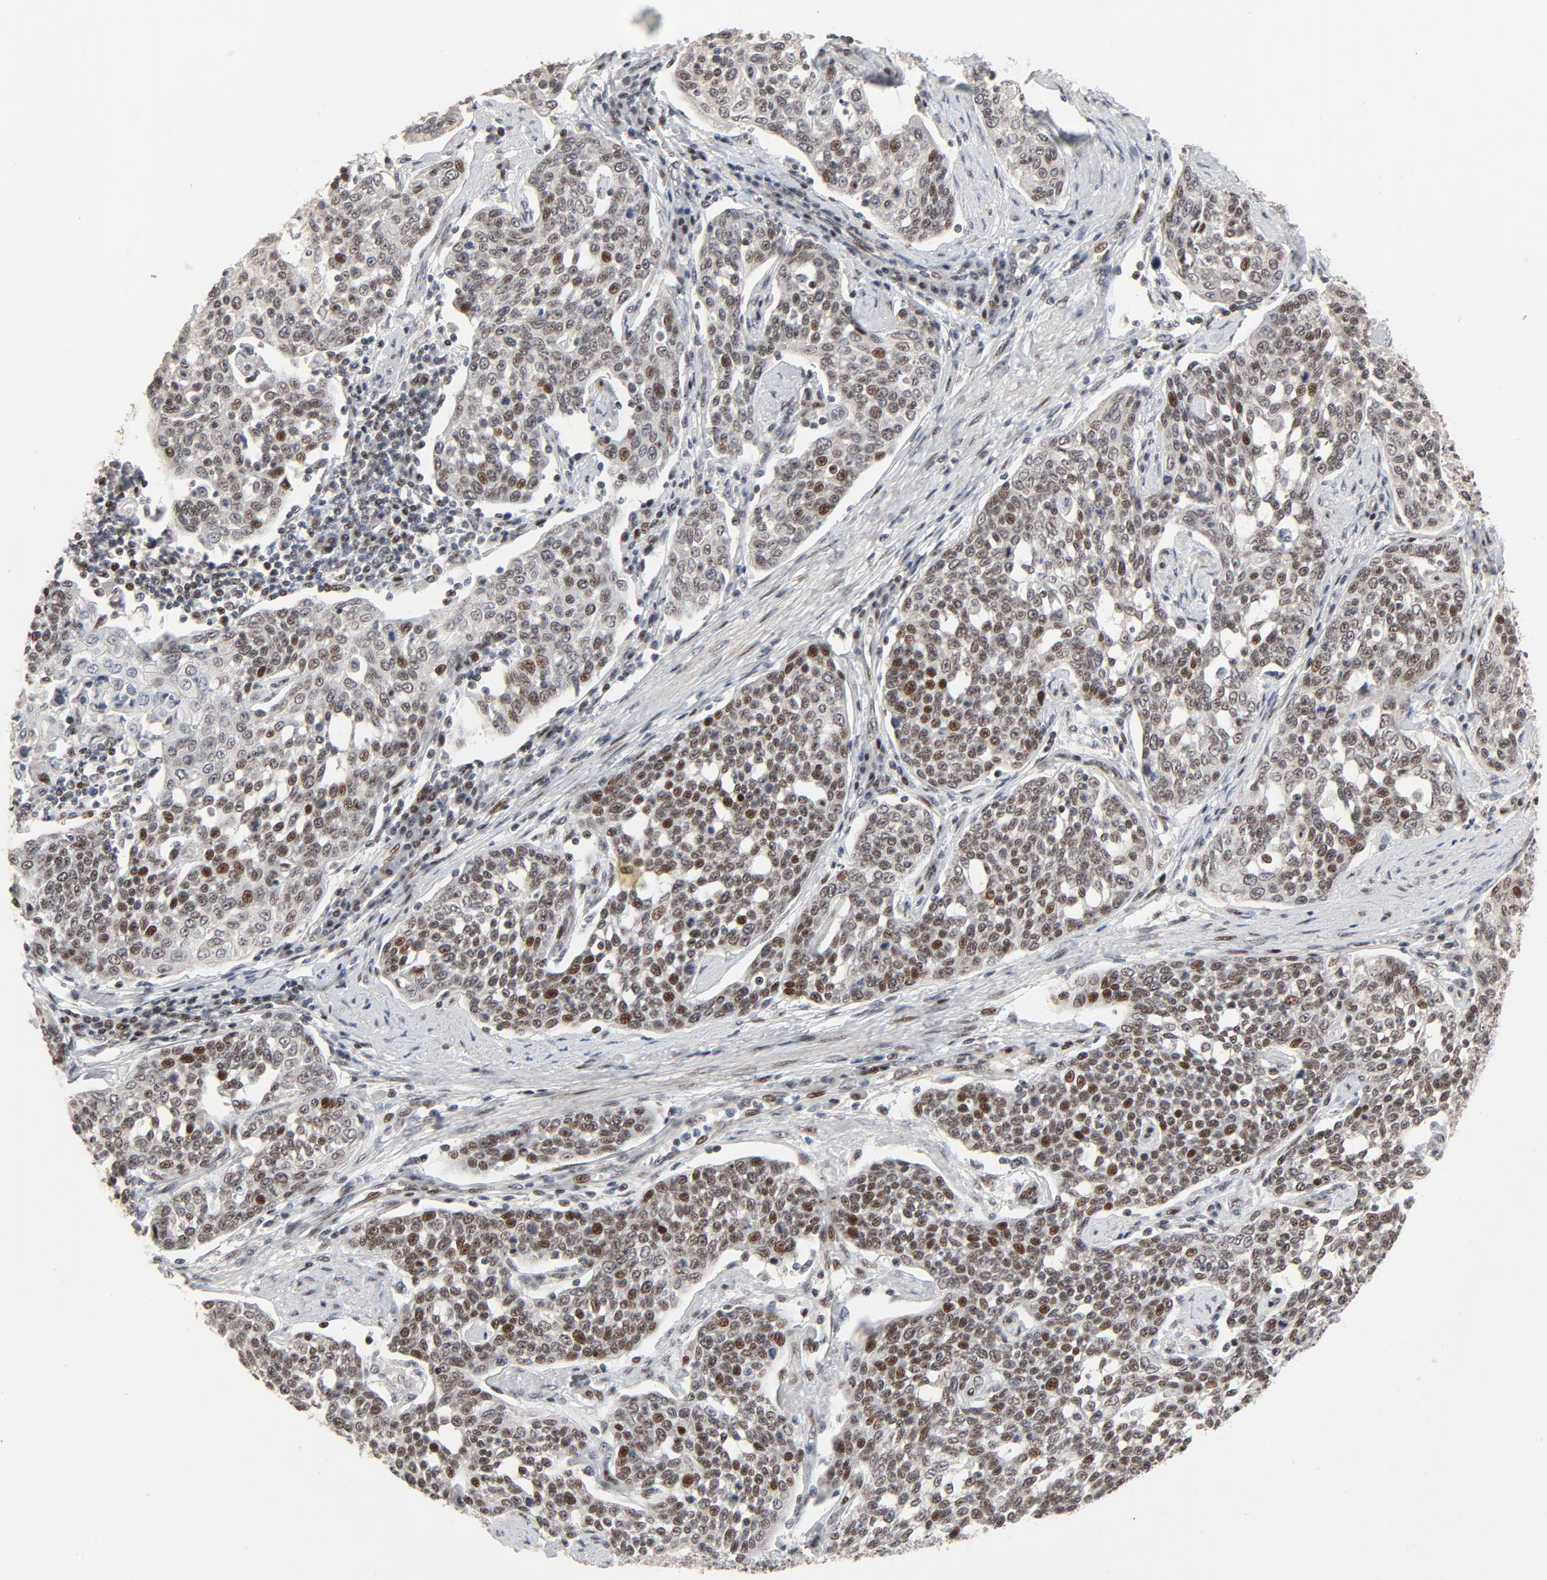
{"staining": {"intensity": "moderate", "quantity": ">75%", "location": "nuclear"}, "tissue": "cervical cancer", "cell_type": "Tumor cells", "image_type": "cancer", "snomed": [{"axis": "morphology", "description": "Squamous cell carcinoma, NOS"}, {"axis": "topography", "description": "Cervix"}], "caption": "About >75% of tumor cells in cervical squamous cell carcinoma exhibit moderate nuclear protein positivity as visualized by brown immunohistochemical staining.", "gene": "GTF2I", "patient": {"sex": "female", "age": 34}}